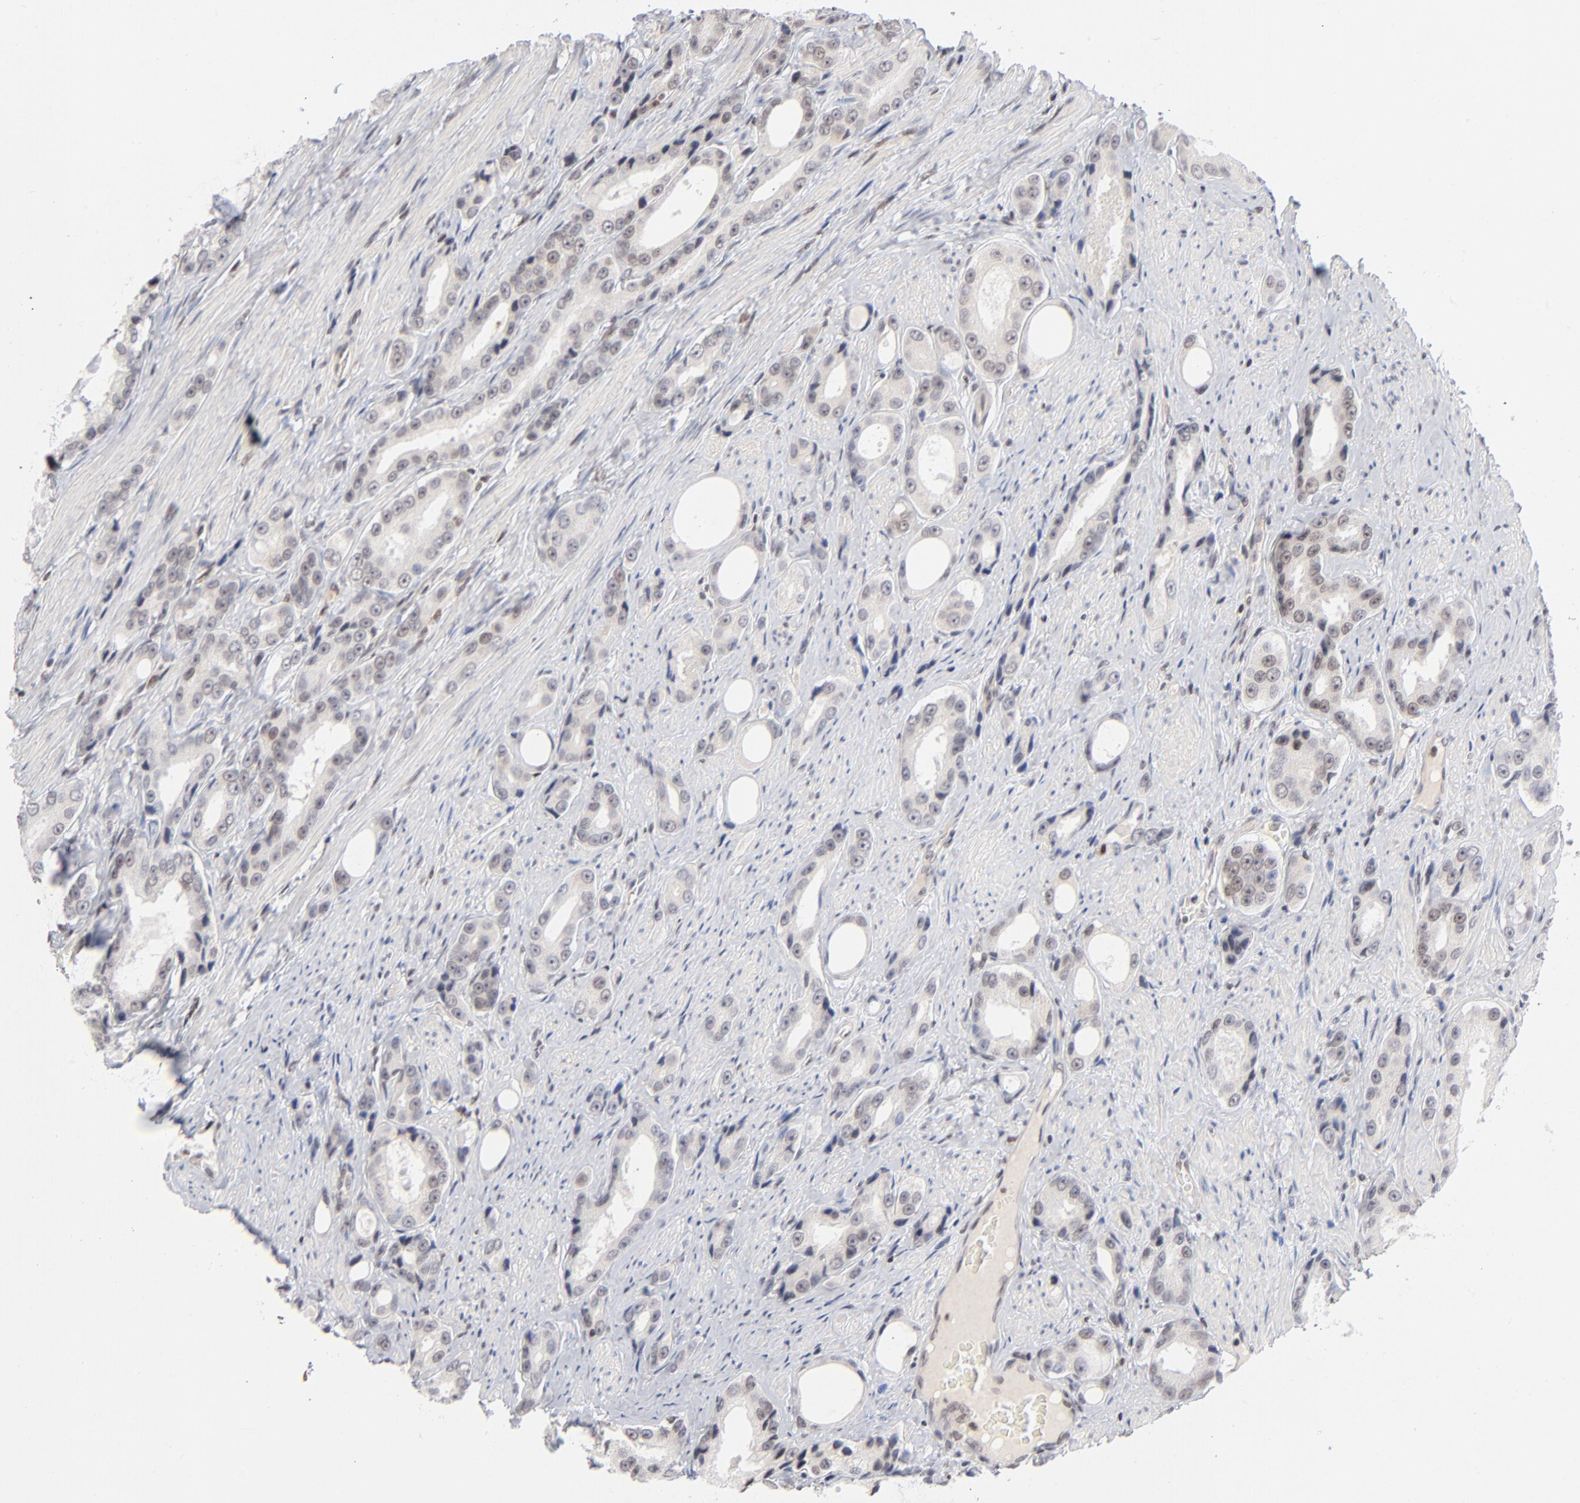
{"staining": {"intensity": "weak", "quantity": "<25%", "location": "nuclear"}, "tissue": "prostate cancer", "cell_type": "Tumor cells", "image_type": "cancer", "snomed": [{"axis": "morphology", "description": "Adenocarcinoma, Medium grade"}, {"axis": "topography", "description": "Prostate"}], "caption": "The micrograph displays no staining of tumor cells in prostate cancer (medium-grade adenocarcinoma).", "gene": "MAX", "patient": {"sex": "male", "age": 60}}